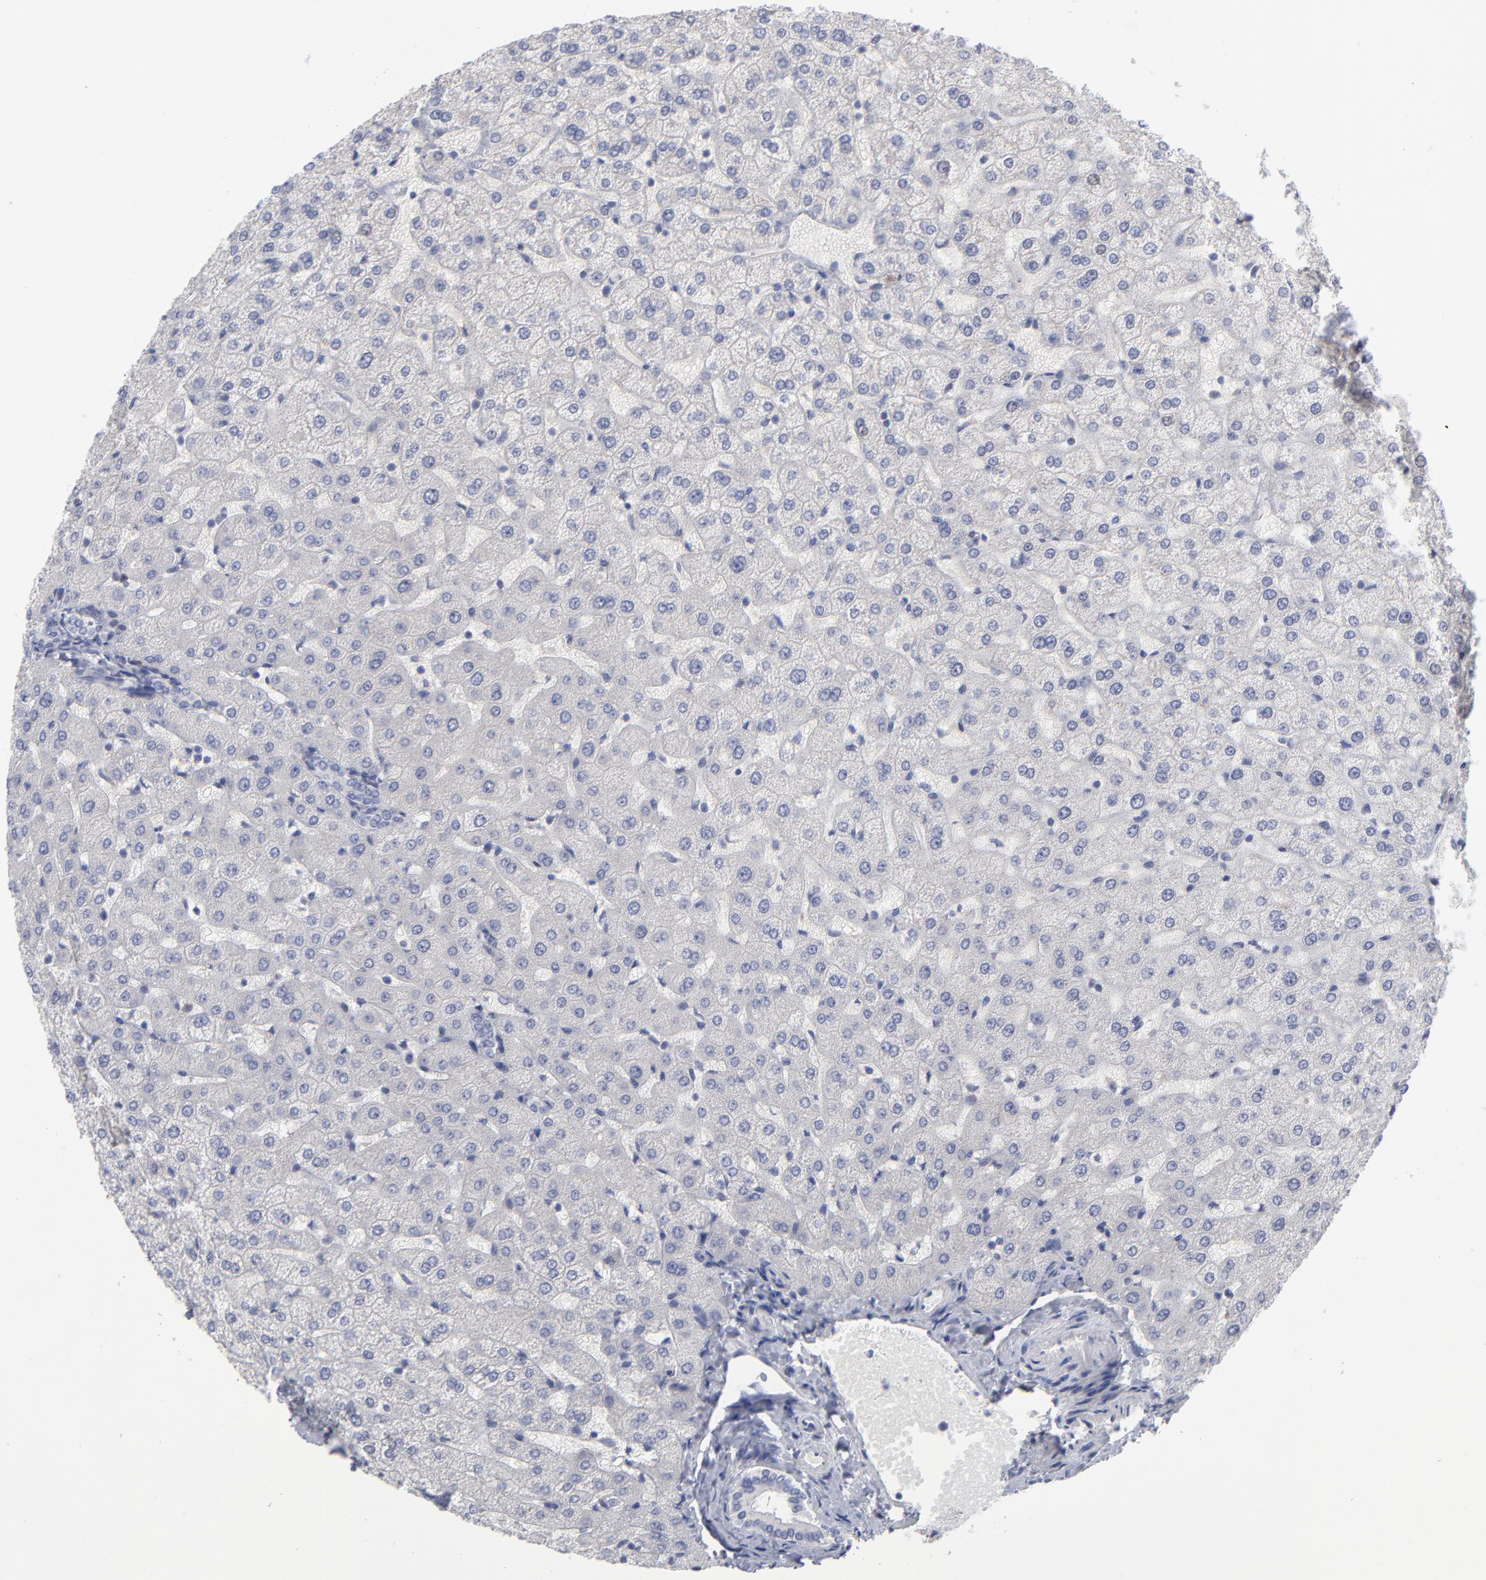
{"staining": {"intensity": "negative", "quantity": "none", "location": "none"}, "tissue": "liver", "cell_type": "Cholangiocytes", "image_type": "normal", "snomed": [{"axis": "morphology", "description": "Normal tissue, NOS"}, {"axis": "morphology", "description": "Fibrosis, NOS"}, {"axis": "topography", "description": "Liver"}], "caption": "This is an immunohistochemistry micrograph of unremarkable human liver. There is no staining in cholangiocytes.", "gene": "RPS24", "patient": {"sex": "female", "age": 29}}